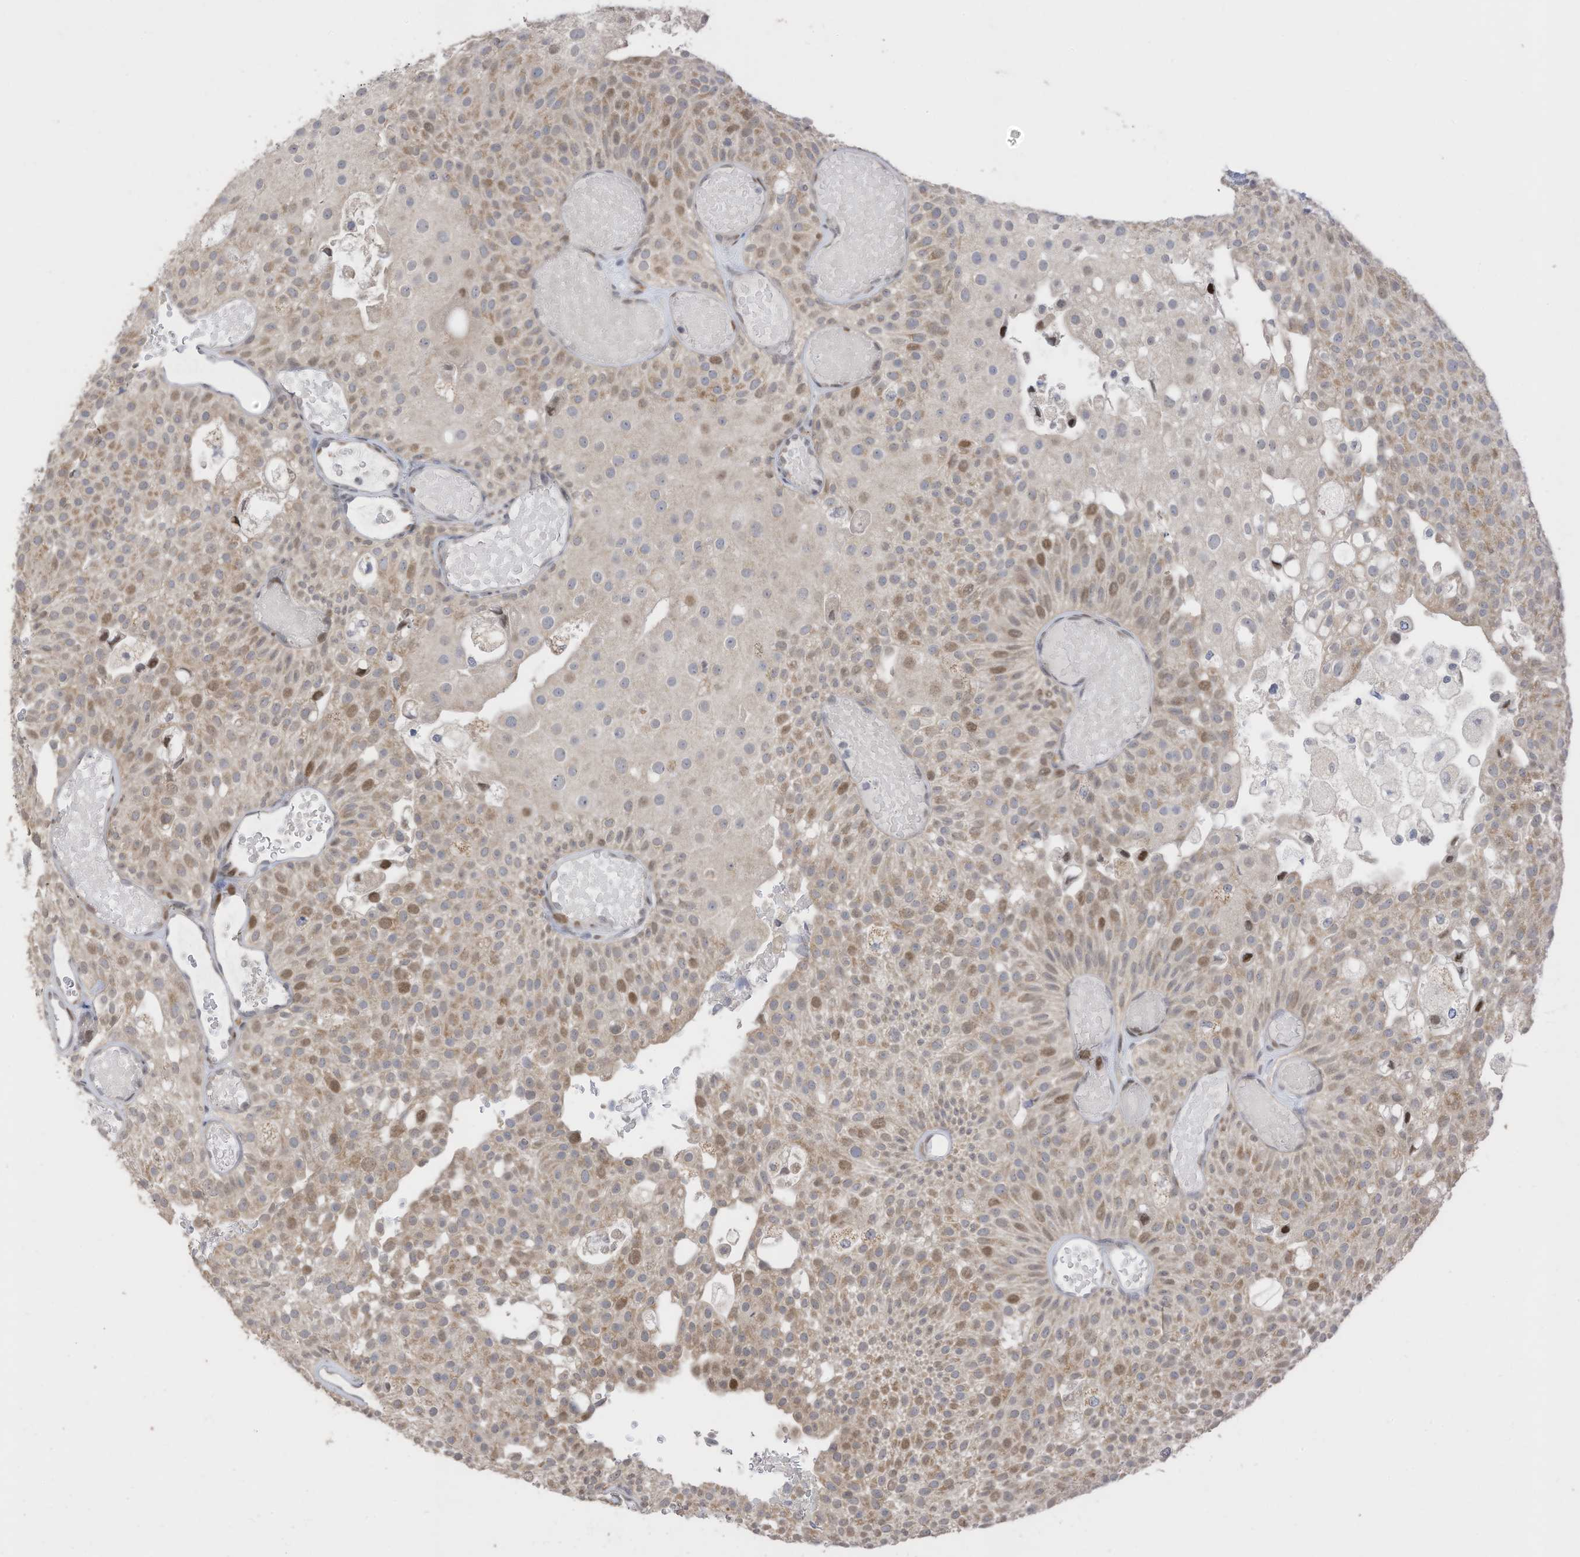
{"staining": {"intensity": "weak", "quantity": "25%-75%", "location": "cytoplasmic/membranous,nuclear"}, "tissue": "urothelial cancer", "cell_type": "Tumor cells", "image_type": "cancer", "snomed": [{"axis": "morphology", "description": "Urothelial carcinoma, Low grade"}, {"axis": "topography", "description": "Urinary bladder"}], "caption": "Tumor cells display weak cytoplasmic/membranous and nuclear expression in about 25%-75% of cells in low-grade urothelial carcinoma. The staining was performed using DAB to visualize the protein expression in brown, while the nuclei were stained in blue with hematoxylin (Magnification: 20x).", "gene": "RABL3", "patient": {"sex": "male", "age": 78}}